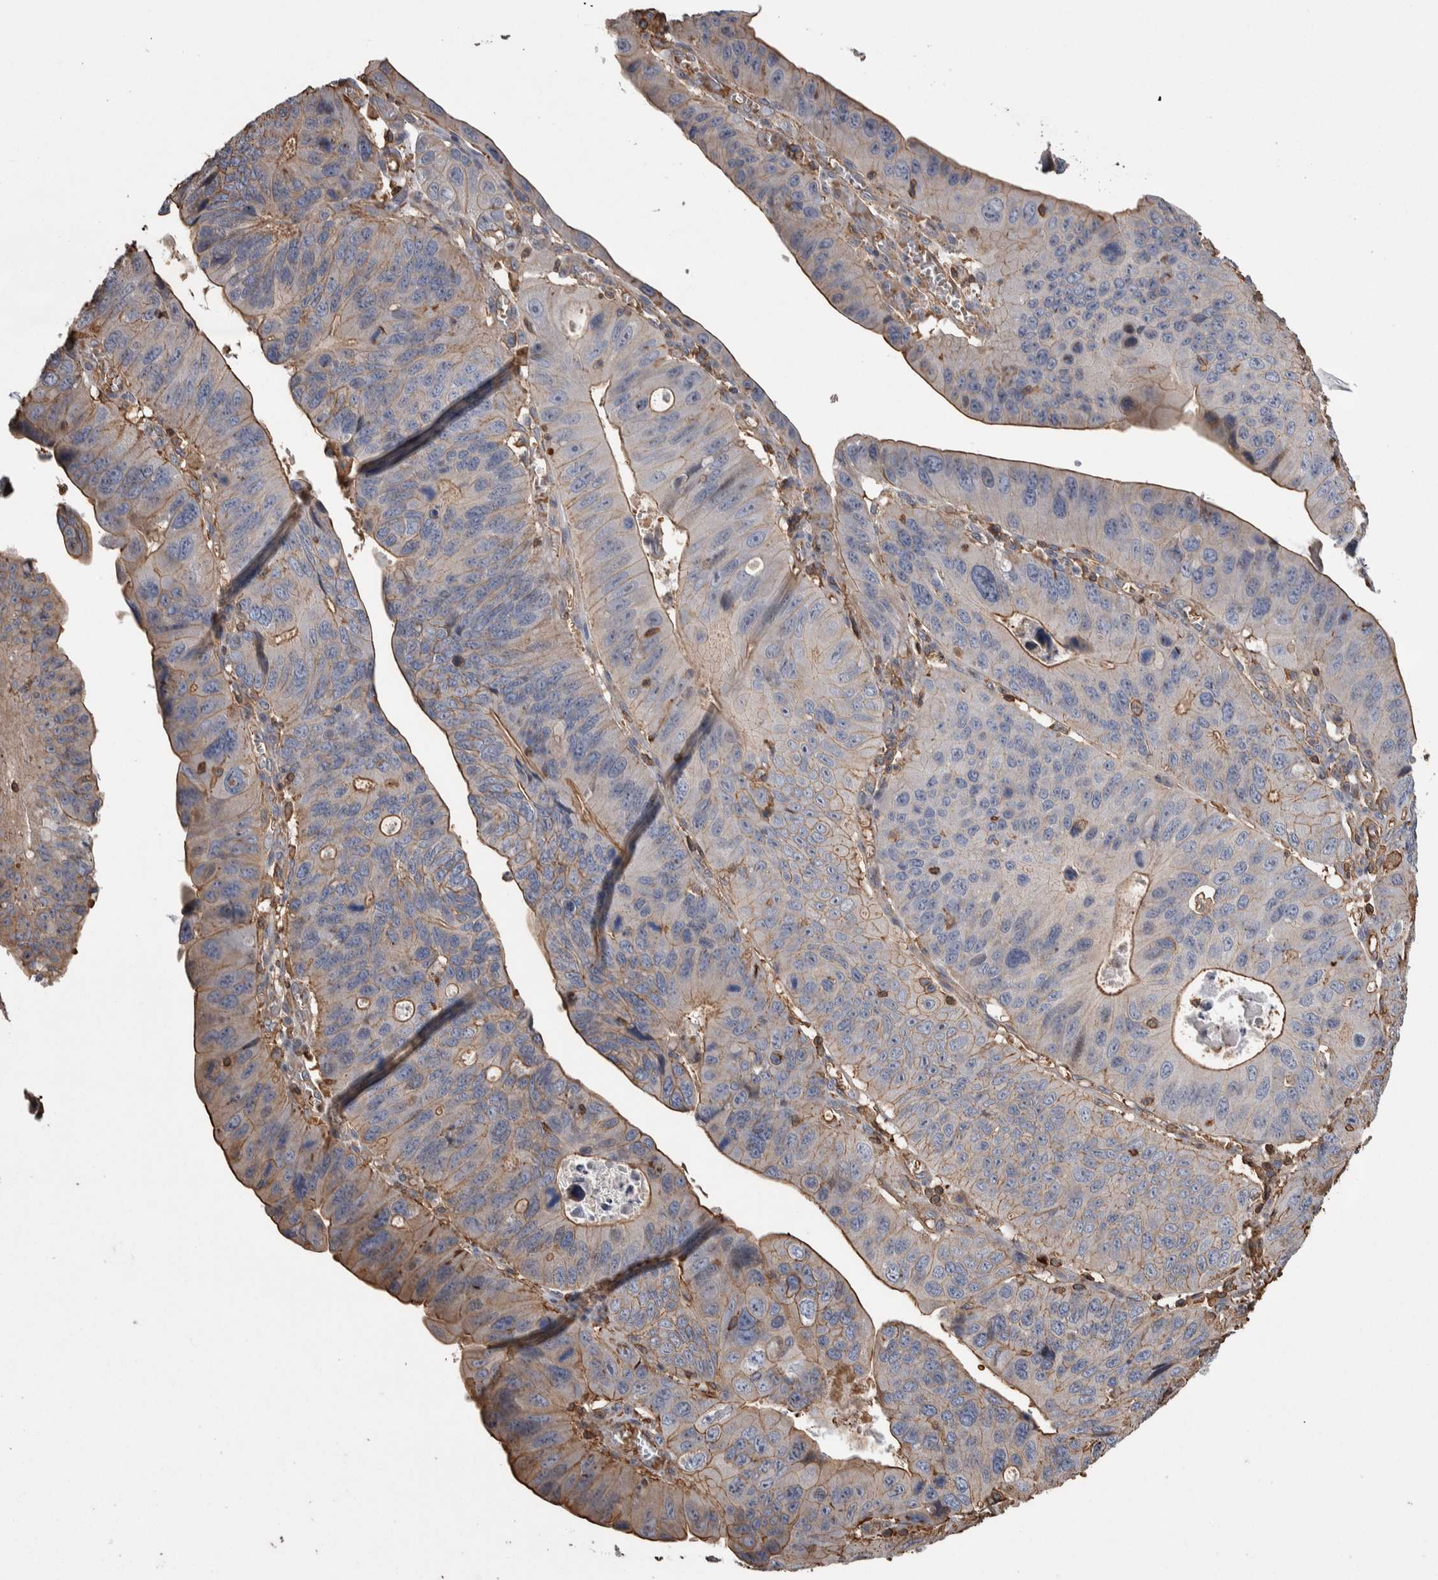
{"staining": {"intensity": "weak", "quantity": "25%-75%", "location": "cytoplasmic/membranous"}, "tissue": "stomach cancer", "cell_type": "Tumor cells", "image_type": "cancer", "snomed": [{"axis": "morphology", "description": "Adenocarcinoma, NOS"}, {"axis": "topography", "description": "Stomach"}], "caption": "DAB immunohistochemical staining of human stomach cancer (adenocarcinoma) displays weak cytoplasmic/membranous protein positivity in about 25%-75% of tumor cells.", "gene": "ENPP2", "patient": {"sex": "male", "age": 59}}